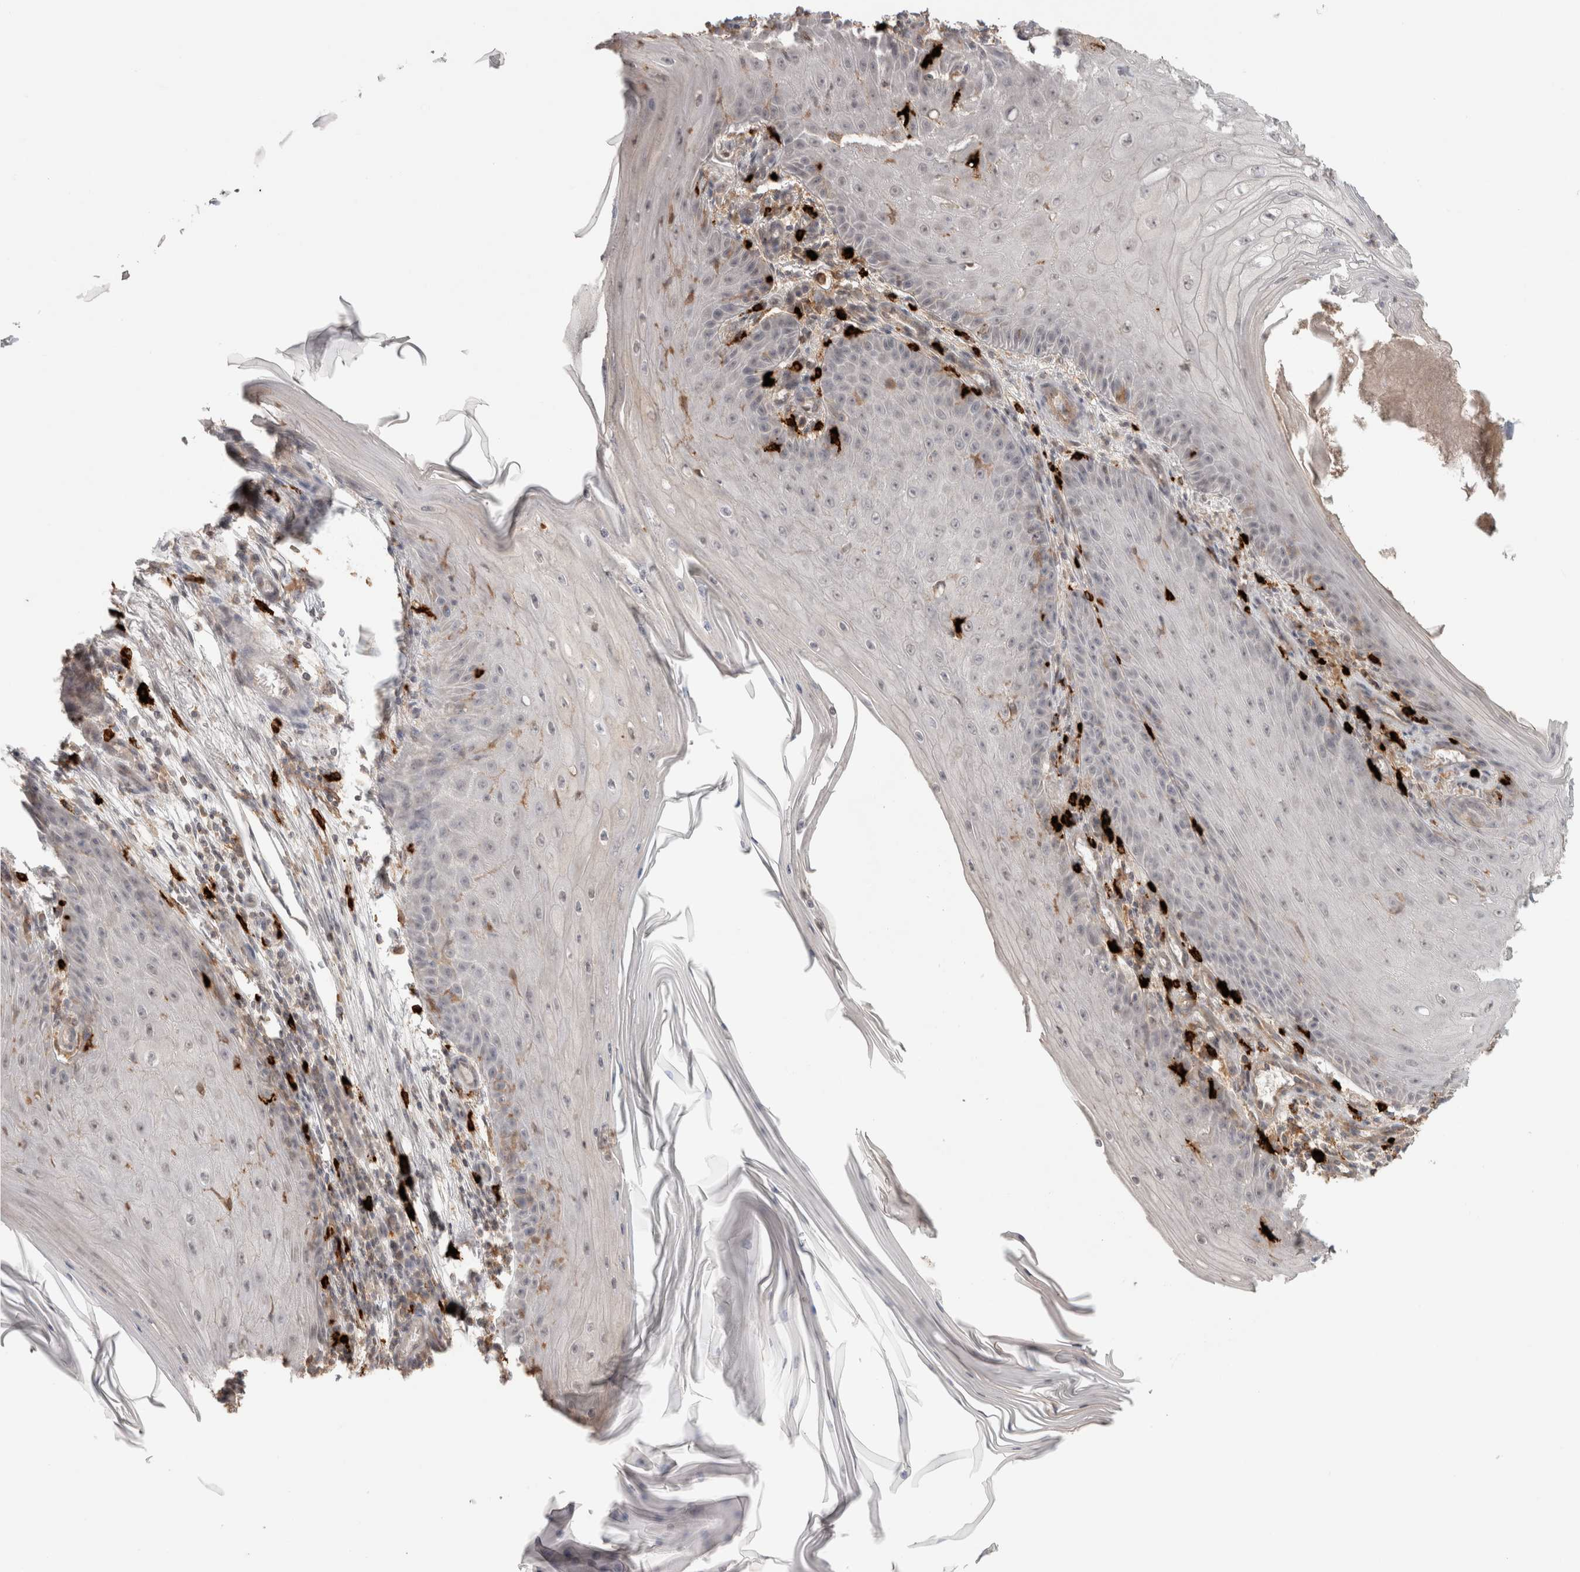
{"staining": {"intensity": "negative", "quantity": "none", "location": "none"}, "tissue": "skin cancer", "cell_type": "Tumor cells", "image_type": "cancer", "snomed": [{"axis": "morphology", "description": "Squamous cell carcinoma, NOS"}, {"axis": "topography", "description": "Skin"}], "caption": "Image shows no significant protein expression in tumor cells of skin cancer (squamous cell carcinoma). (Brightfield microscopy of DAB immunohistochemistry at high magnification).", "gene": "HSPG2", "patient": {"sex": "female", "age": 73}}